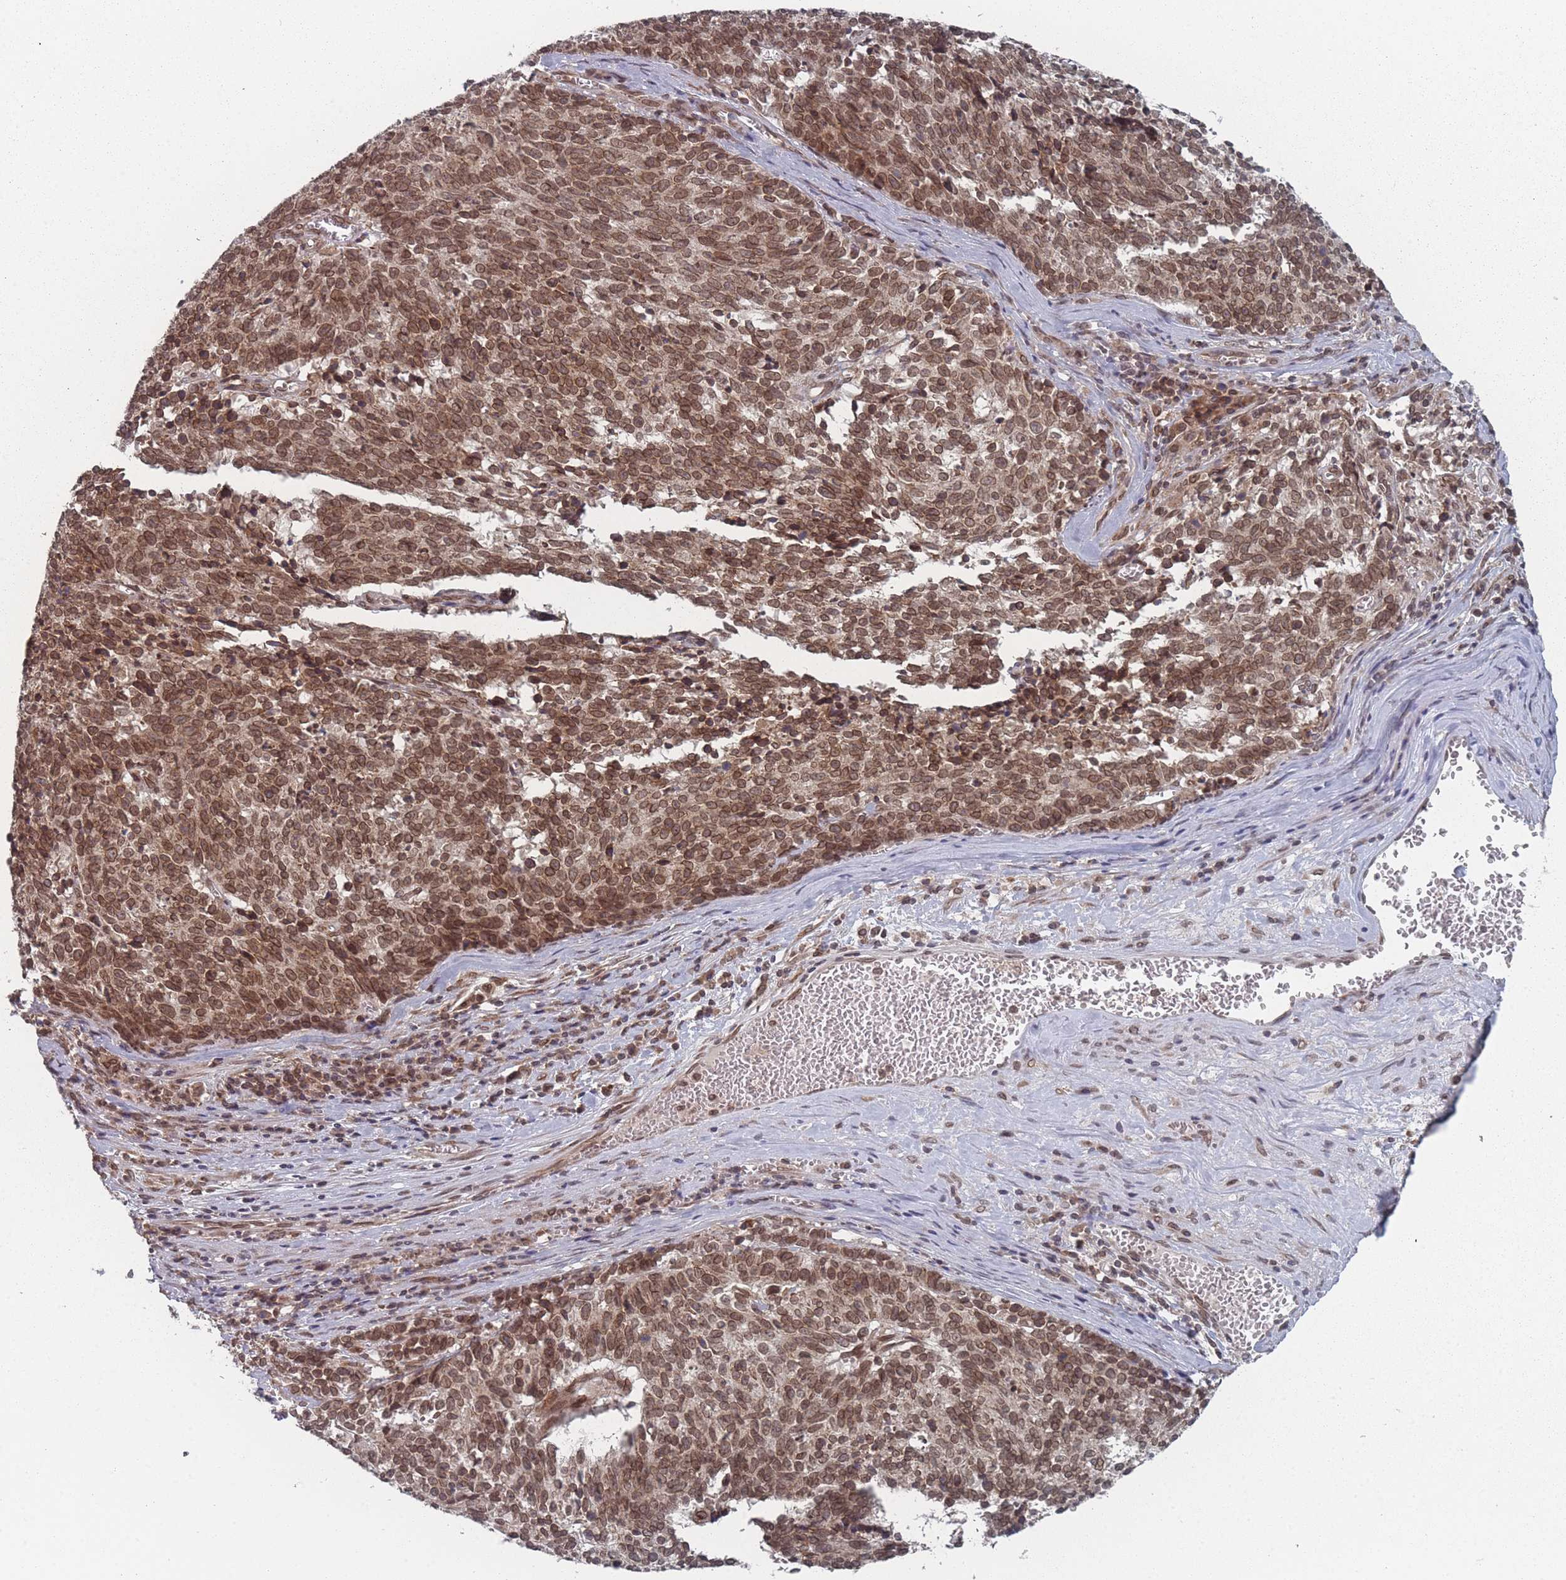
{"staining": {"intensity": "strong", "quantity": ">75%", "location": "cytoplasmic/membranous,nuclear"}, "tissue": "cervical cancer", "cell_type": "Tumor cells", "image_type": "cancer", "snomed": [{"axis": "morphology", "description": "Squamous cell carcinoma, NOS"}, {"axis": "topography", "description": "Cervix"}], "caption": "A brown stain labels strong cytoplasmic/membranous and nuclear positivity of a protein in human cervical squamous cell carcinoma tumor cells. (IHC, brightfield microscopy, high magnification).", "gene": "TBC1D25", "patient": {"sex": "female", "age": 29}}